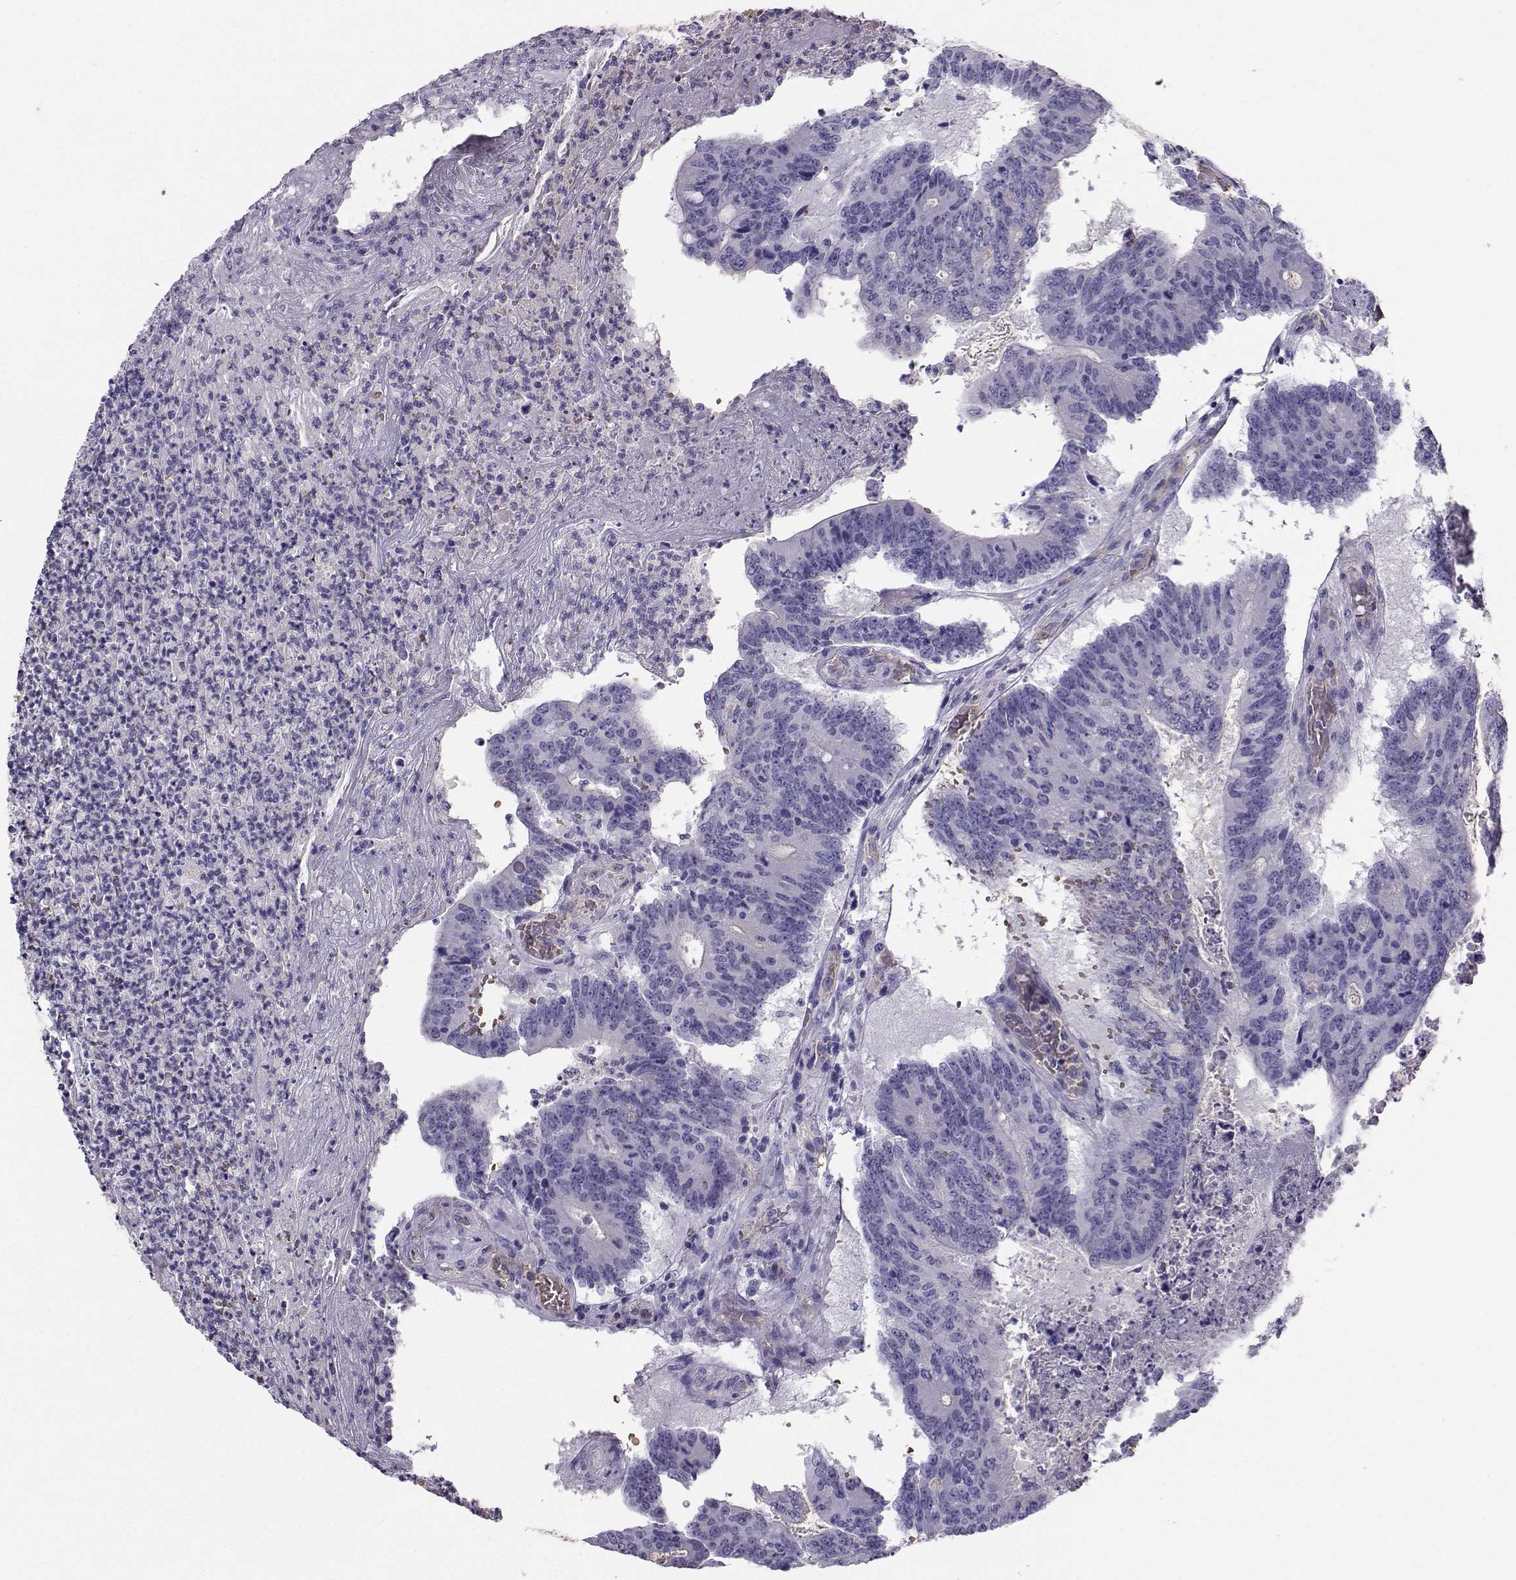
{"staining": {"intensity": "moderate", "quantity": "<25%", "location": "cytoplasmic/membranous"}, "tissue": "colorectal cancer", "cell_type": "Tumor cells", "image_type": "cancer", "snomed": [{"axis": "morphology", "description": "Adenocarcinoma, NOS"}, {"axis": "topography", "description": "Colon"}], "caption": "Brown immunohistochemical staining in adenocarcinoma (colorectal) shows moderate cytoplasmic/membranous staining in approximately <25% of tumor cells.", "gene": "CLUL1", "patient": {"sex": "female", "age": 70}}